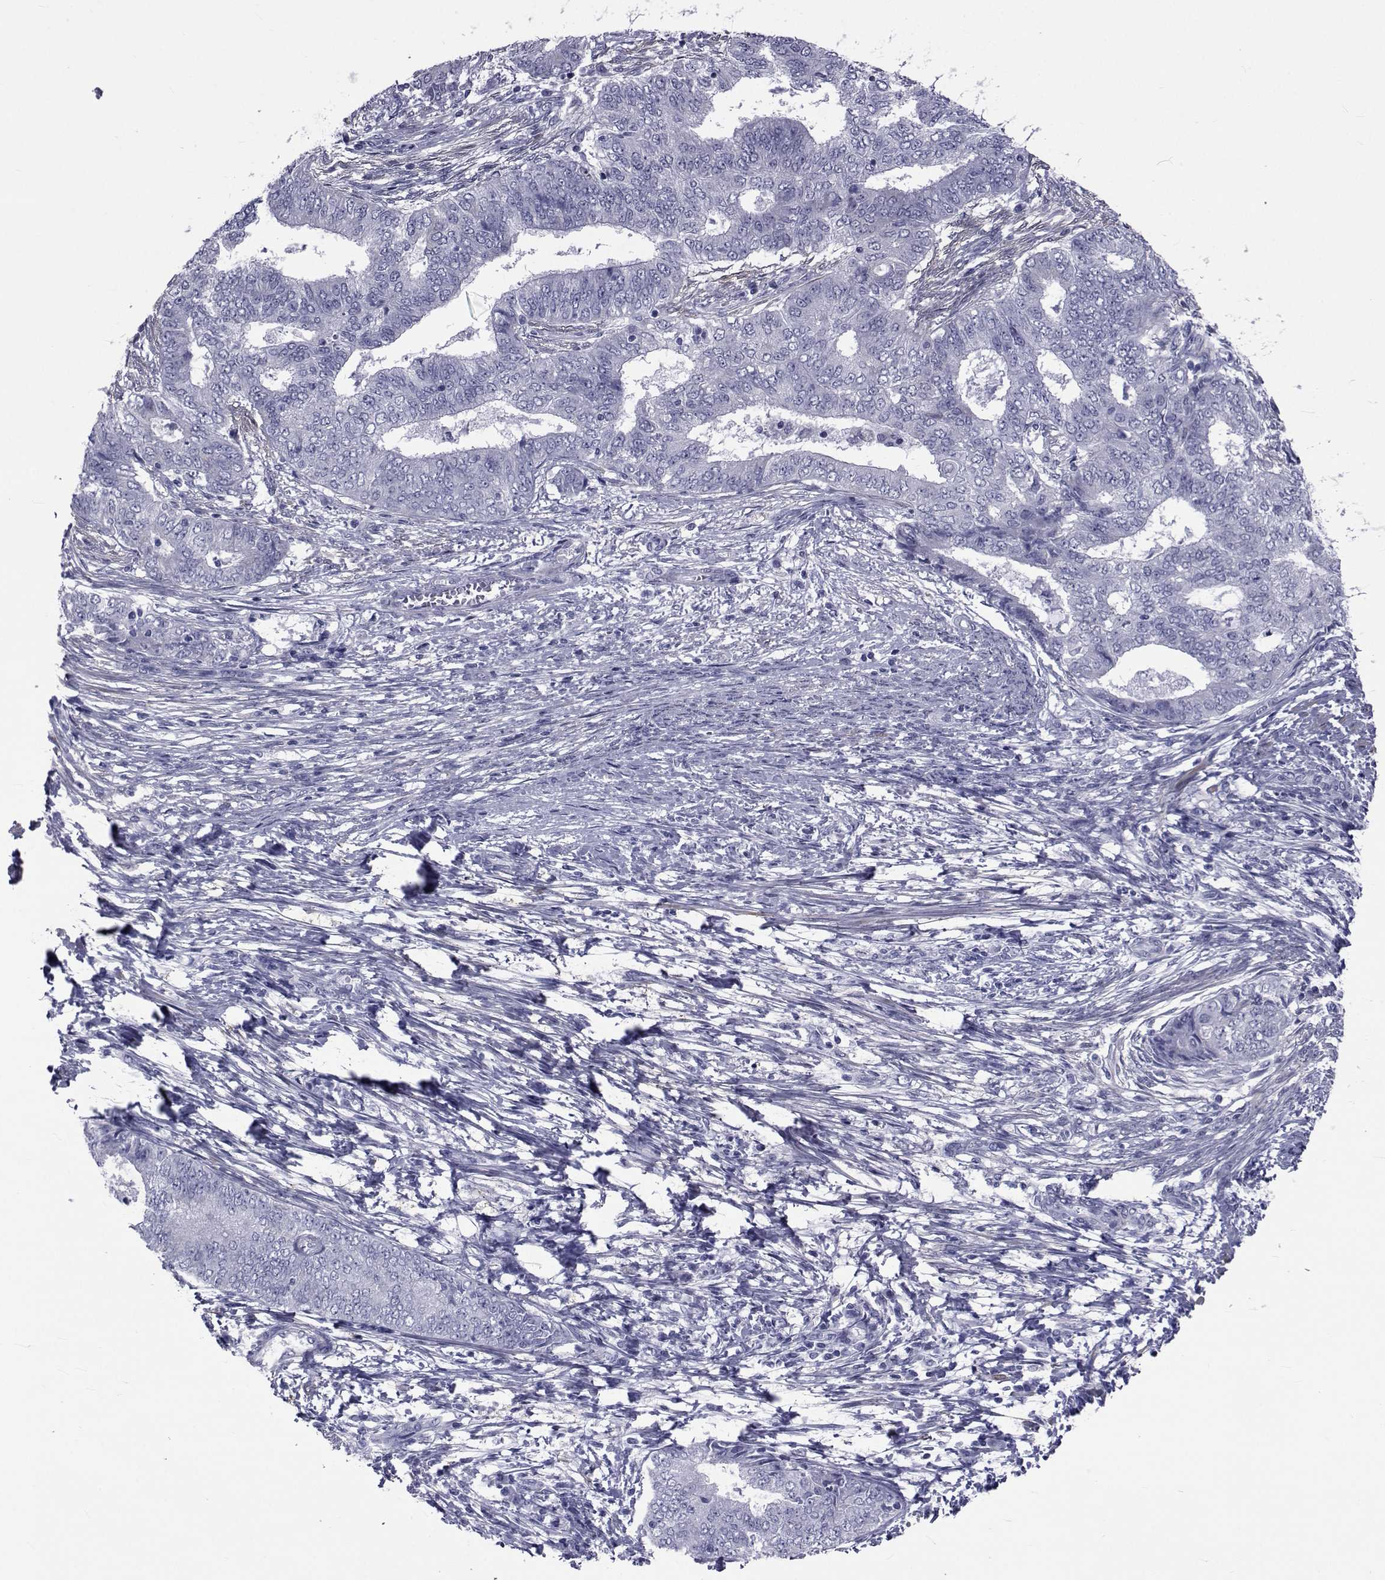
{"staining": {"intensity": "negative", "quantity": "none", "location": "none"}, "tissue": "endometrial cancer", "cell_type": "Tumor cells", "image_type": "cancer", "snomed": [{"axis": "morphology", "description": "Adenocarcinoma, NOS"}, {"axis": "topography", "description": "Endometrium"}], "caption": "Human adenocarcinoma (endometrial) stained for a protein using immunohistochemistry (IHC) shows no expression in tumor cells.", "gene": "GKAP1", "patient": {"sex": "female", "age": 62}}